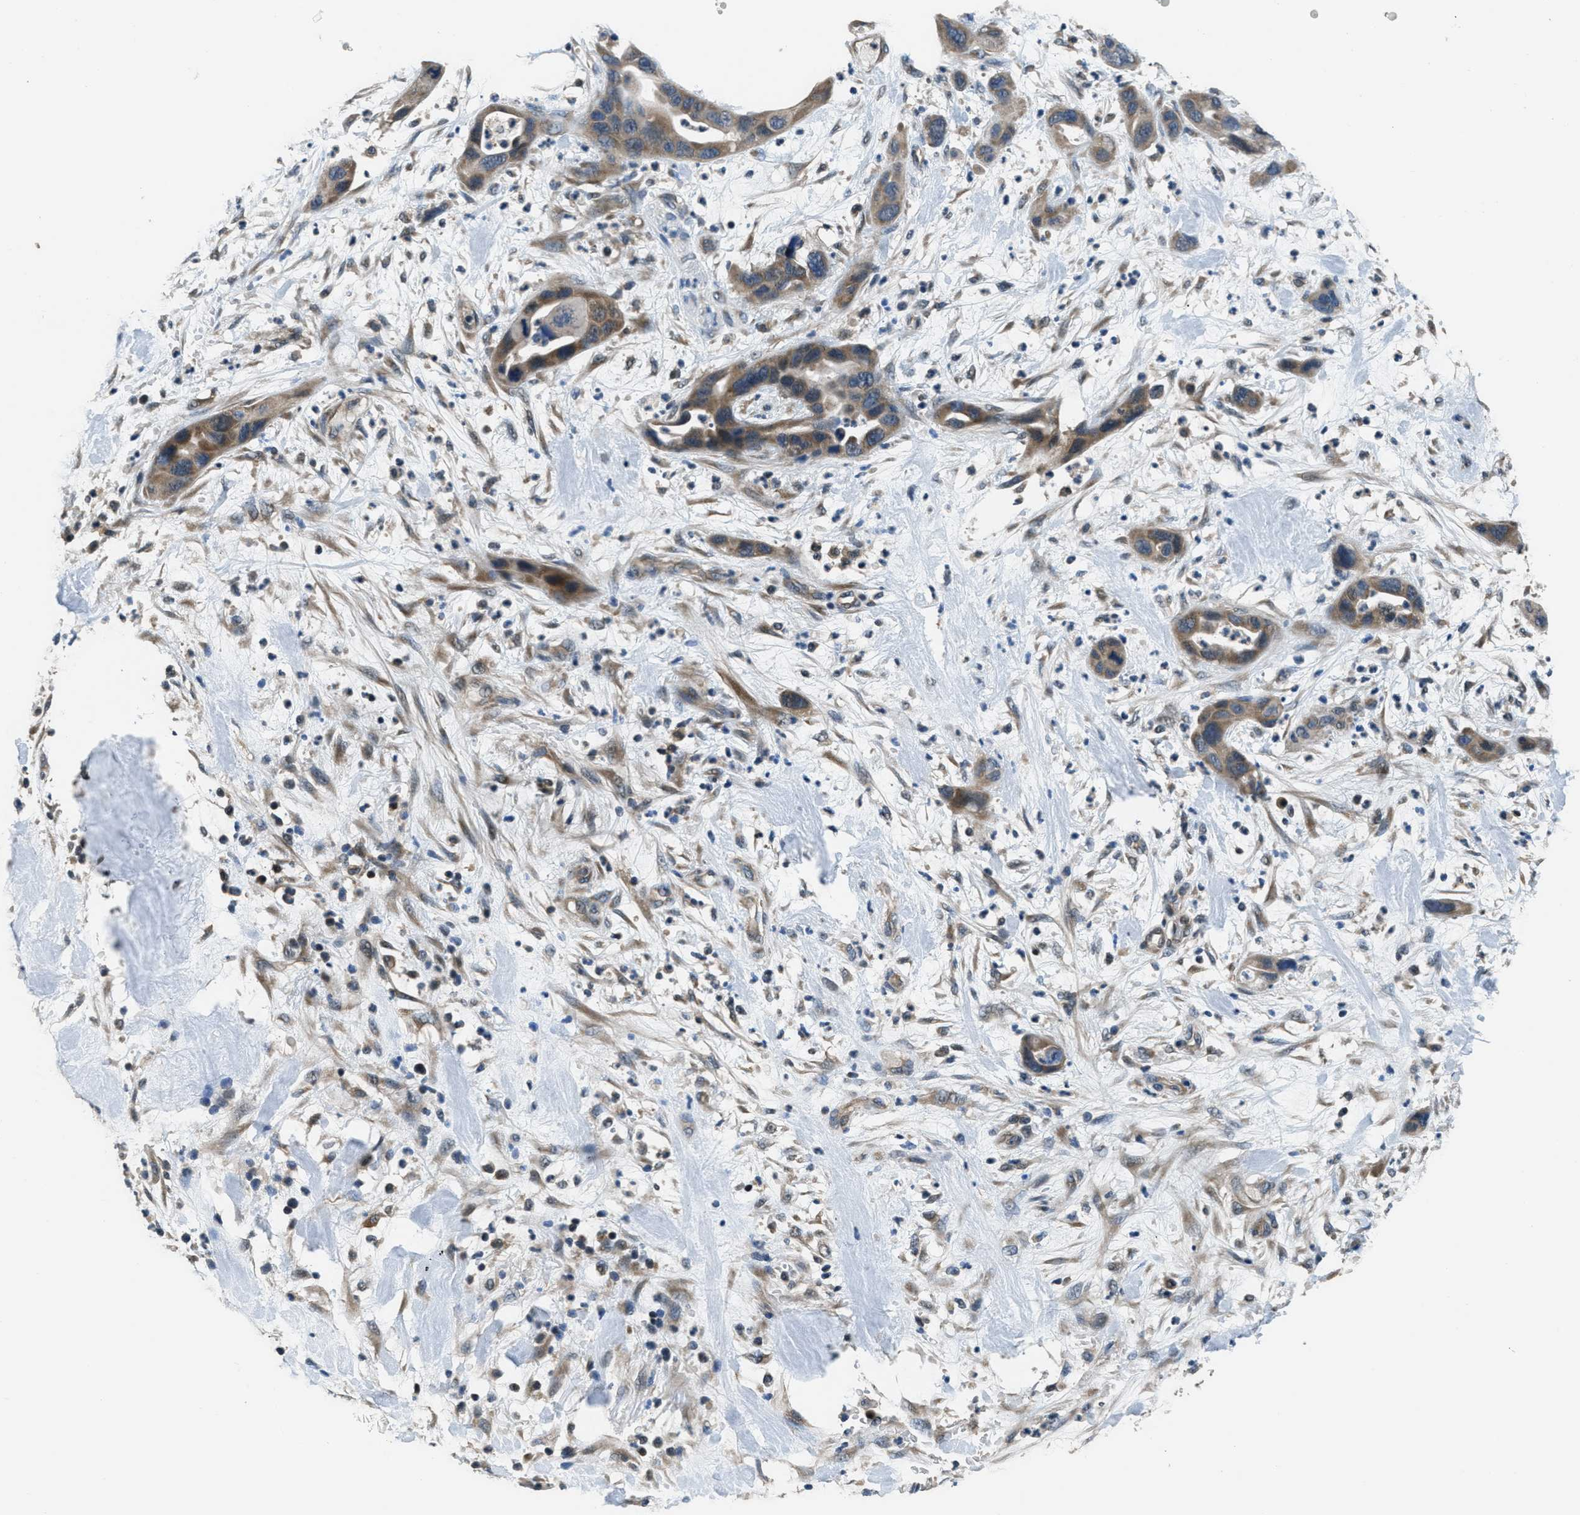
{"staining": {"intensity": "moderate", "quantity": ">75%", "location": "cytoplasmic/membranous"}, "tissue": "pancreatic cancer", "cell_type": "Tumor cells", "image_type": "cancer", "snomed": [{"axis": "morphology", "description": "Adenocarcinoma, NOS"}, {"axis": "topography", "description": "Pancreas"}], "caption": "A medium amount of moderate cytoplasmic/membranous expression is appreciated in approximately >75% of tumor cells in pancreatic adenocarcinoma tissue.", "gene": "NAT1", "patient": {"sex": "female", "age": 71}}